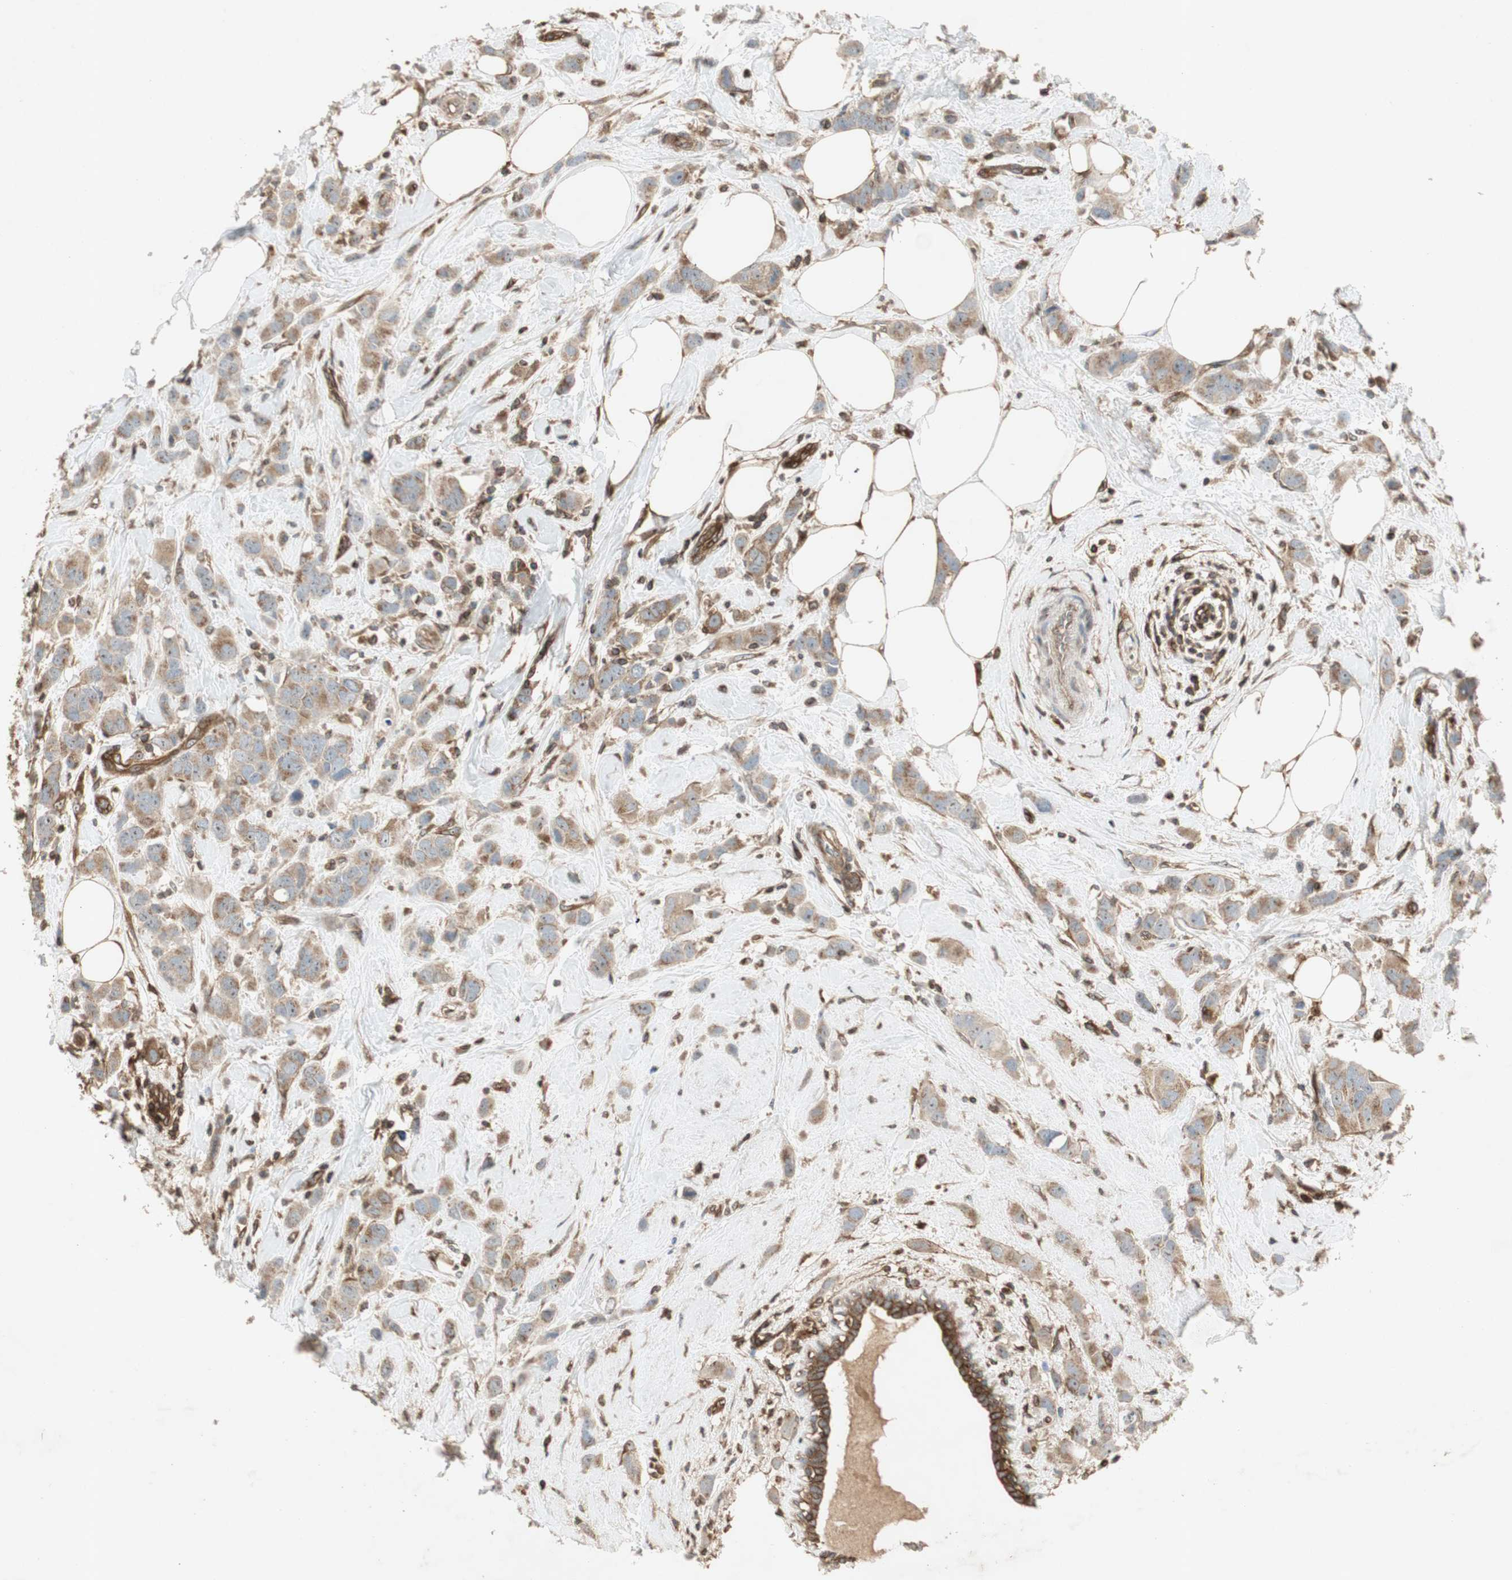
{"staining": {"intensity": "moderate", "quantity": ">75%", "location": "cytoplasmic/membranous"}, "tissue": "breast cancer", "cell_type": "Tumor cells", "image_type": "cancer", "snomed": [{"axis": "morphology", "description": "Normal tissue, NOS"}, {"axis": "morphology", "description": "Duct carcinoma"}, {"axis": "topography", "description": "Breast"}], "caption": "Immunohistochemistry histopathology image of neoplastic tissue: breast cancer stained using immunohistochemistry demonstrates medium levels of moderate protein expression localized specifically in the cytoplasmic/membranous of tumor cells, appearing as a cytoplasmic/membranous brown color.", "gene": "BTN3A3", "patient": {"sex": "female", "age": 50}}